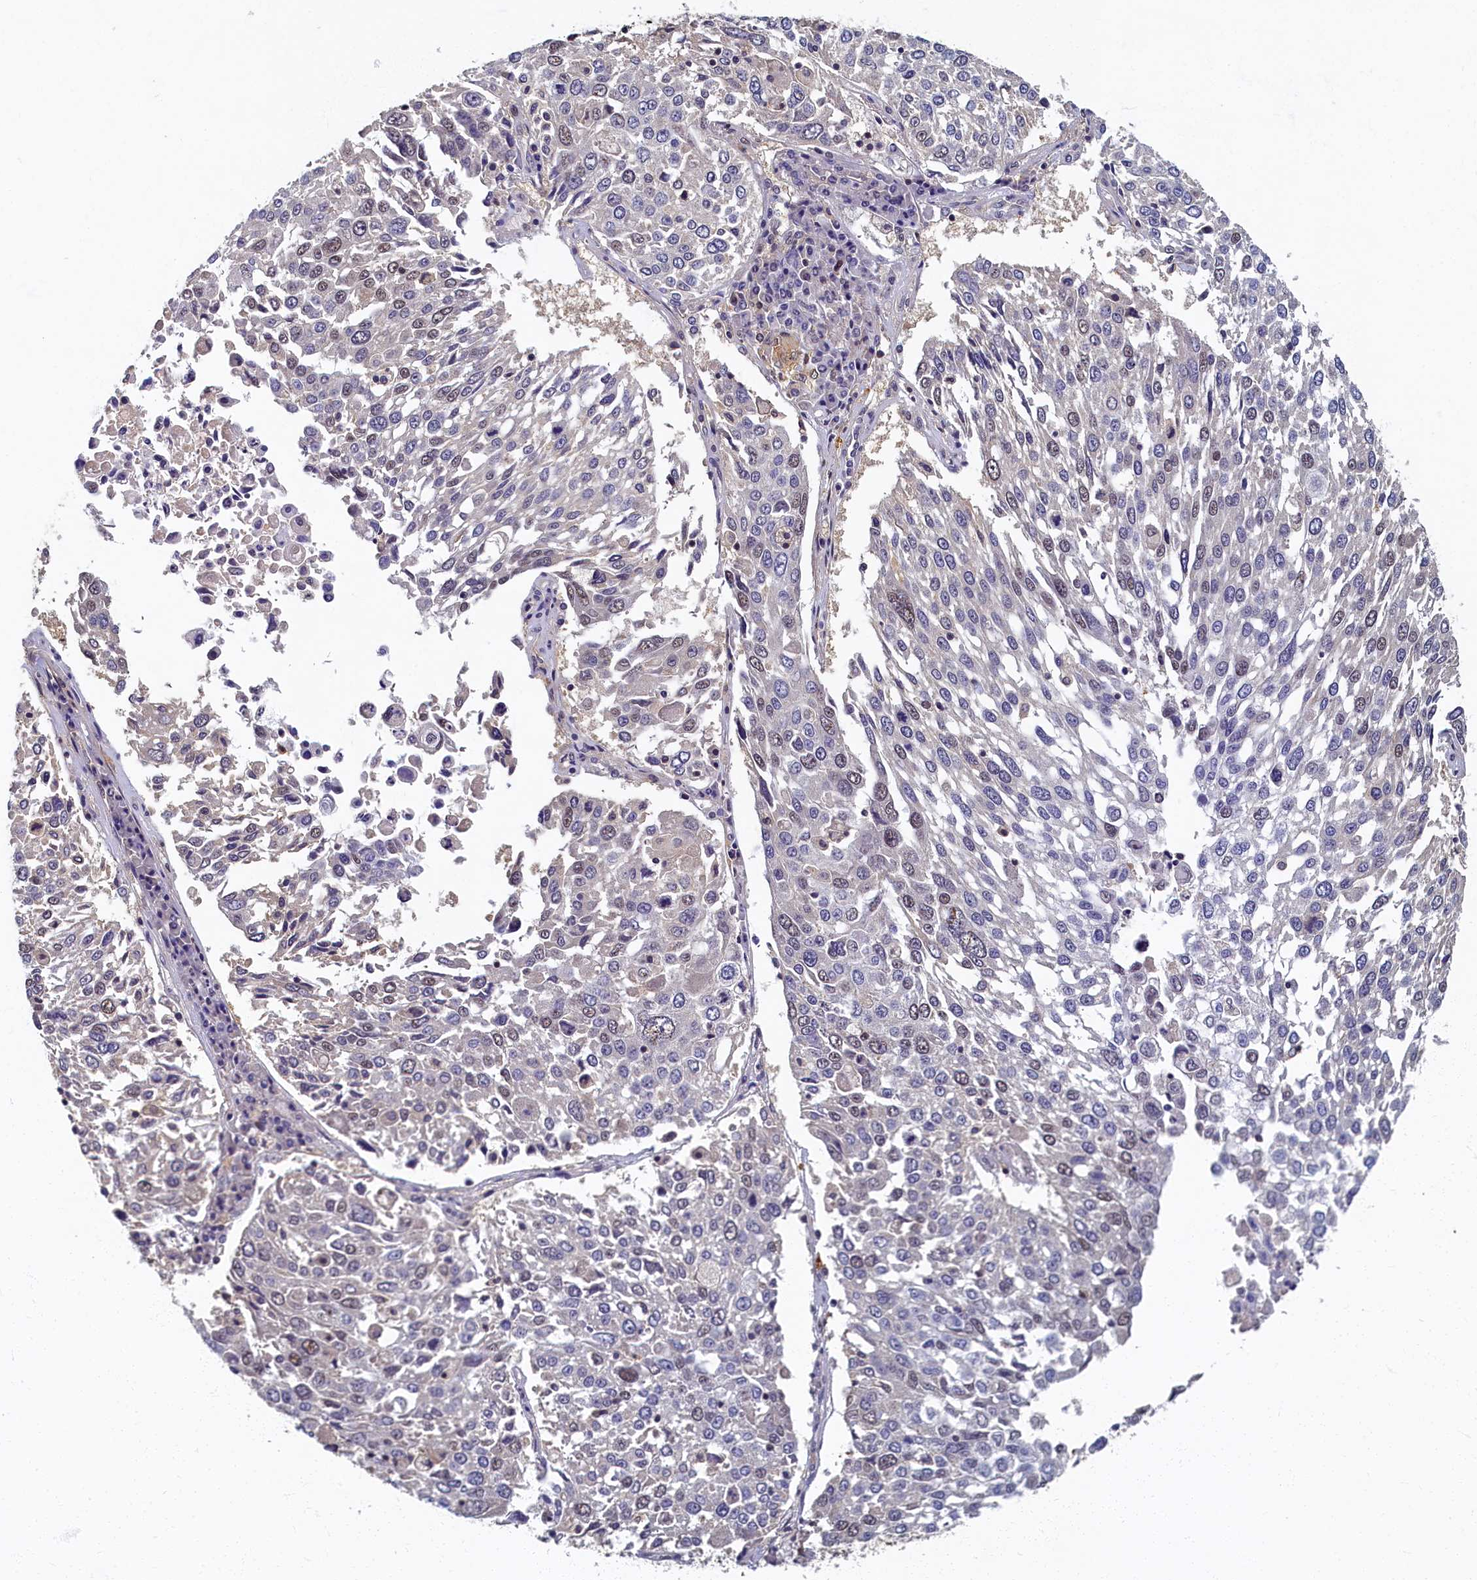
{"staining": {"intensity": "weak", "quantity": "<25%", "location": "nuclear"}, "tissue": "lung cancer", "cell_type": "Tumor cells", "image_type": "cancer", "snomed": [{"axis": "morphology", "description": "Squamous cell carcinoma, NOS"}, {"axis": "topography", "description": "Lung"}], "caption": "Tumor cells are negative for protein expression in human squamous cell carcinoma (lung). (DAB (3,3'-diaminobenzidine) immunohistochemistry, high magnification).", "gene": "TBCB", "patient": {"sex": "male", "age": 65}}